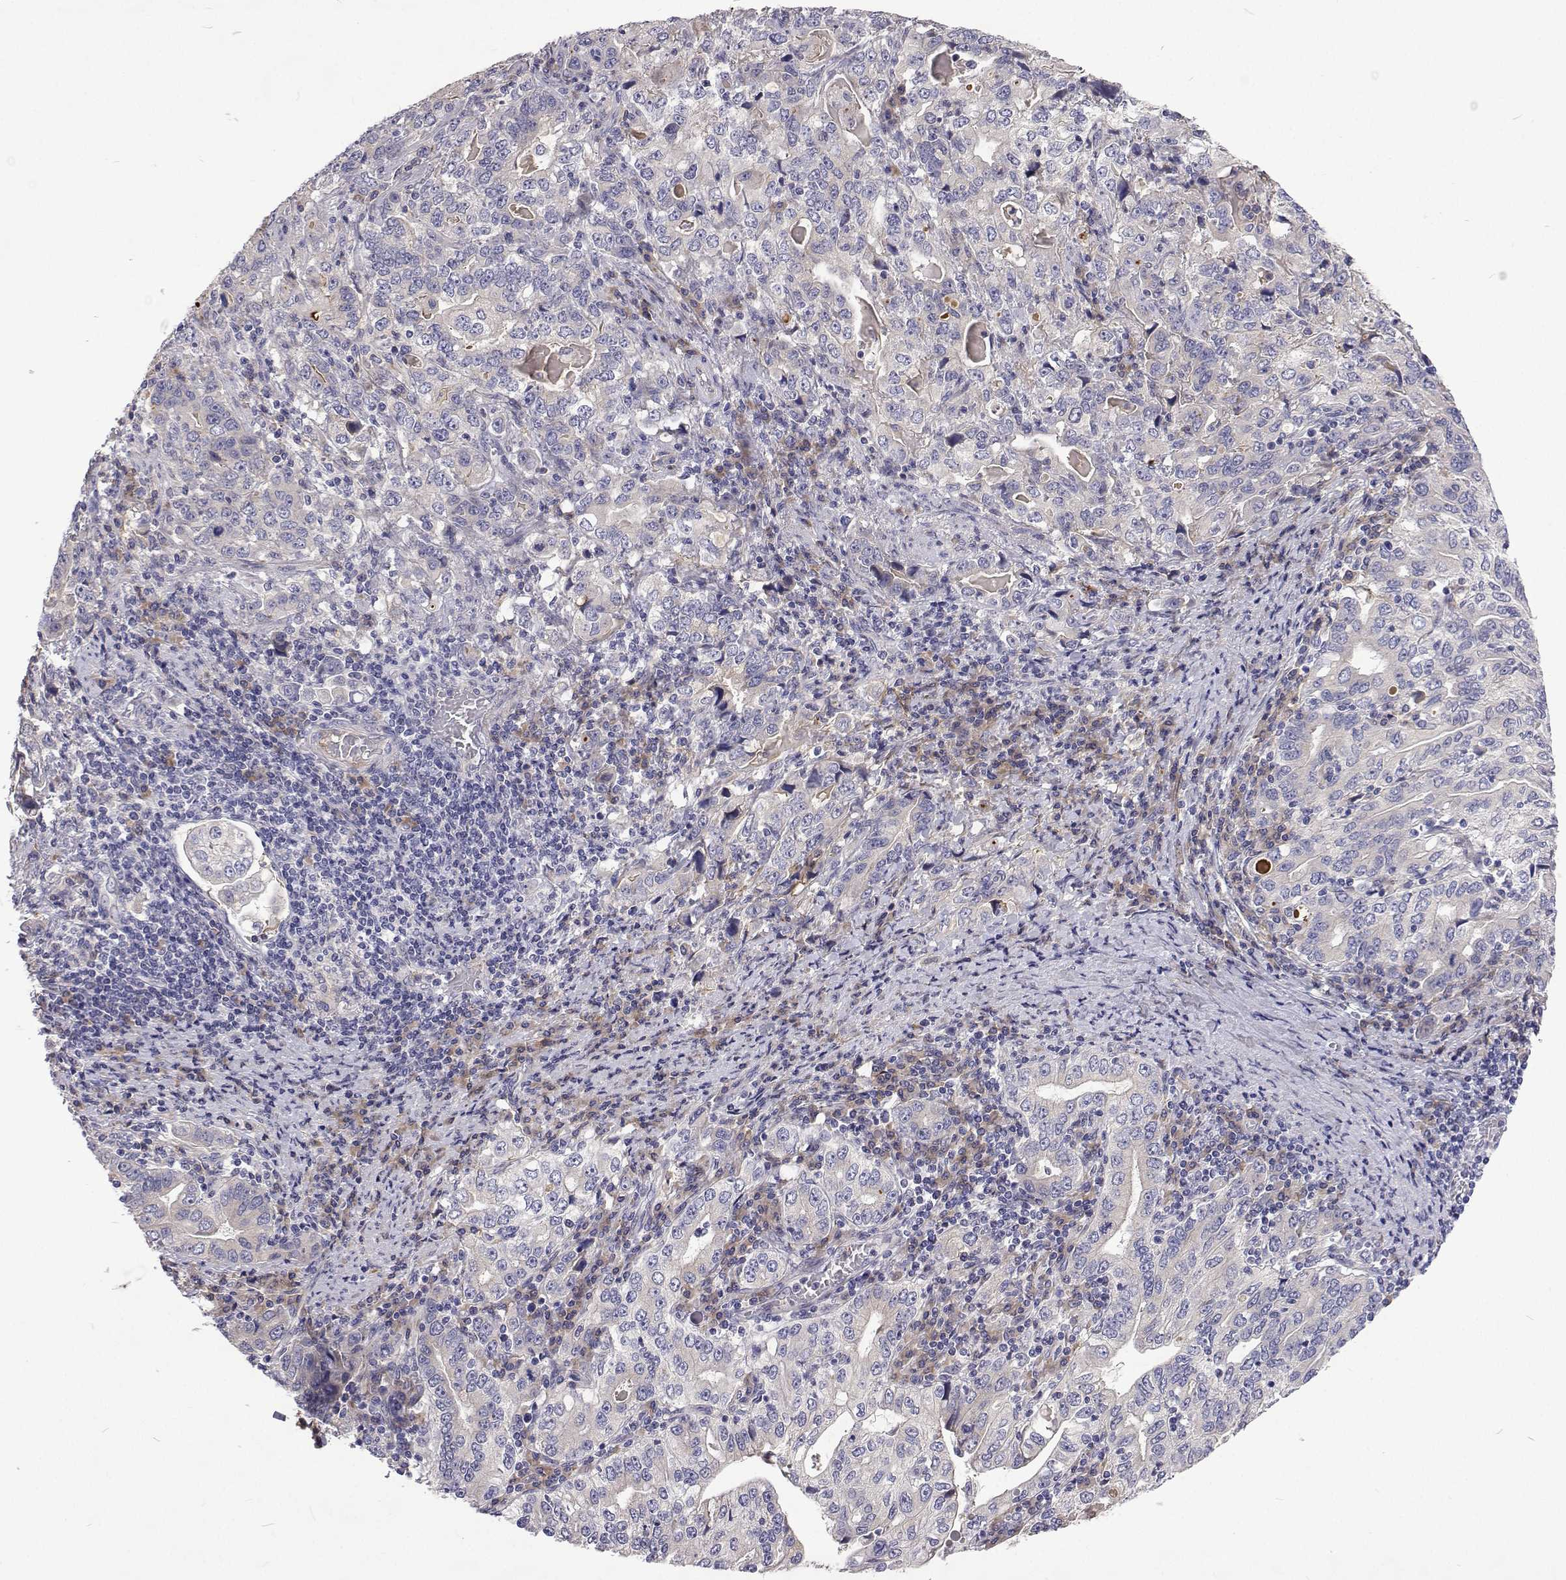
{"staining": {"intensity": "negative", "quantity": "none", "location": "none"}, "tissue": "stomach cancer", "cell_type": "Tumor cells", "image_type": "cancer", "snomed": [{"axis": "morphology", "description": "Adenocarcinoma, NOS"}, {"axis": "topography", "description": "Stomach, lower"}], "caption": "Tumor cells are negative for protein expression in human stomach cancer.", "gene": "NPR3", "patient": {"sex": "female", "age": 72}}